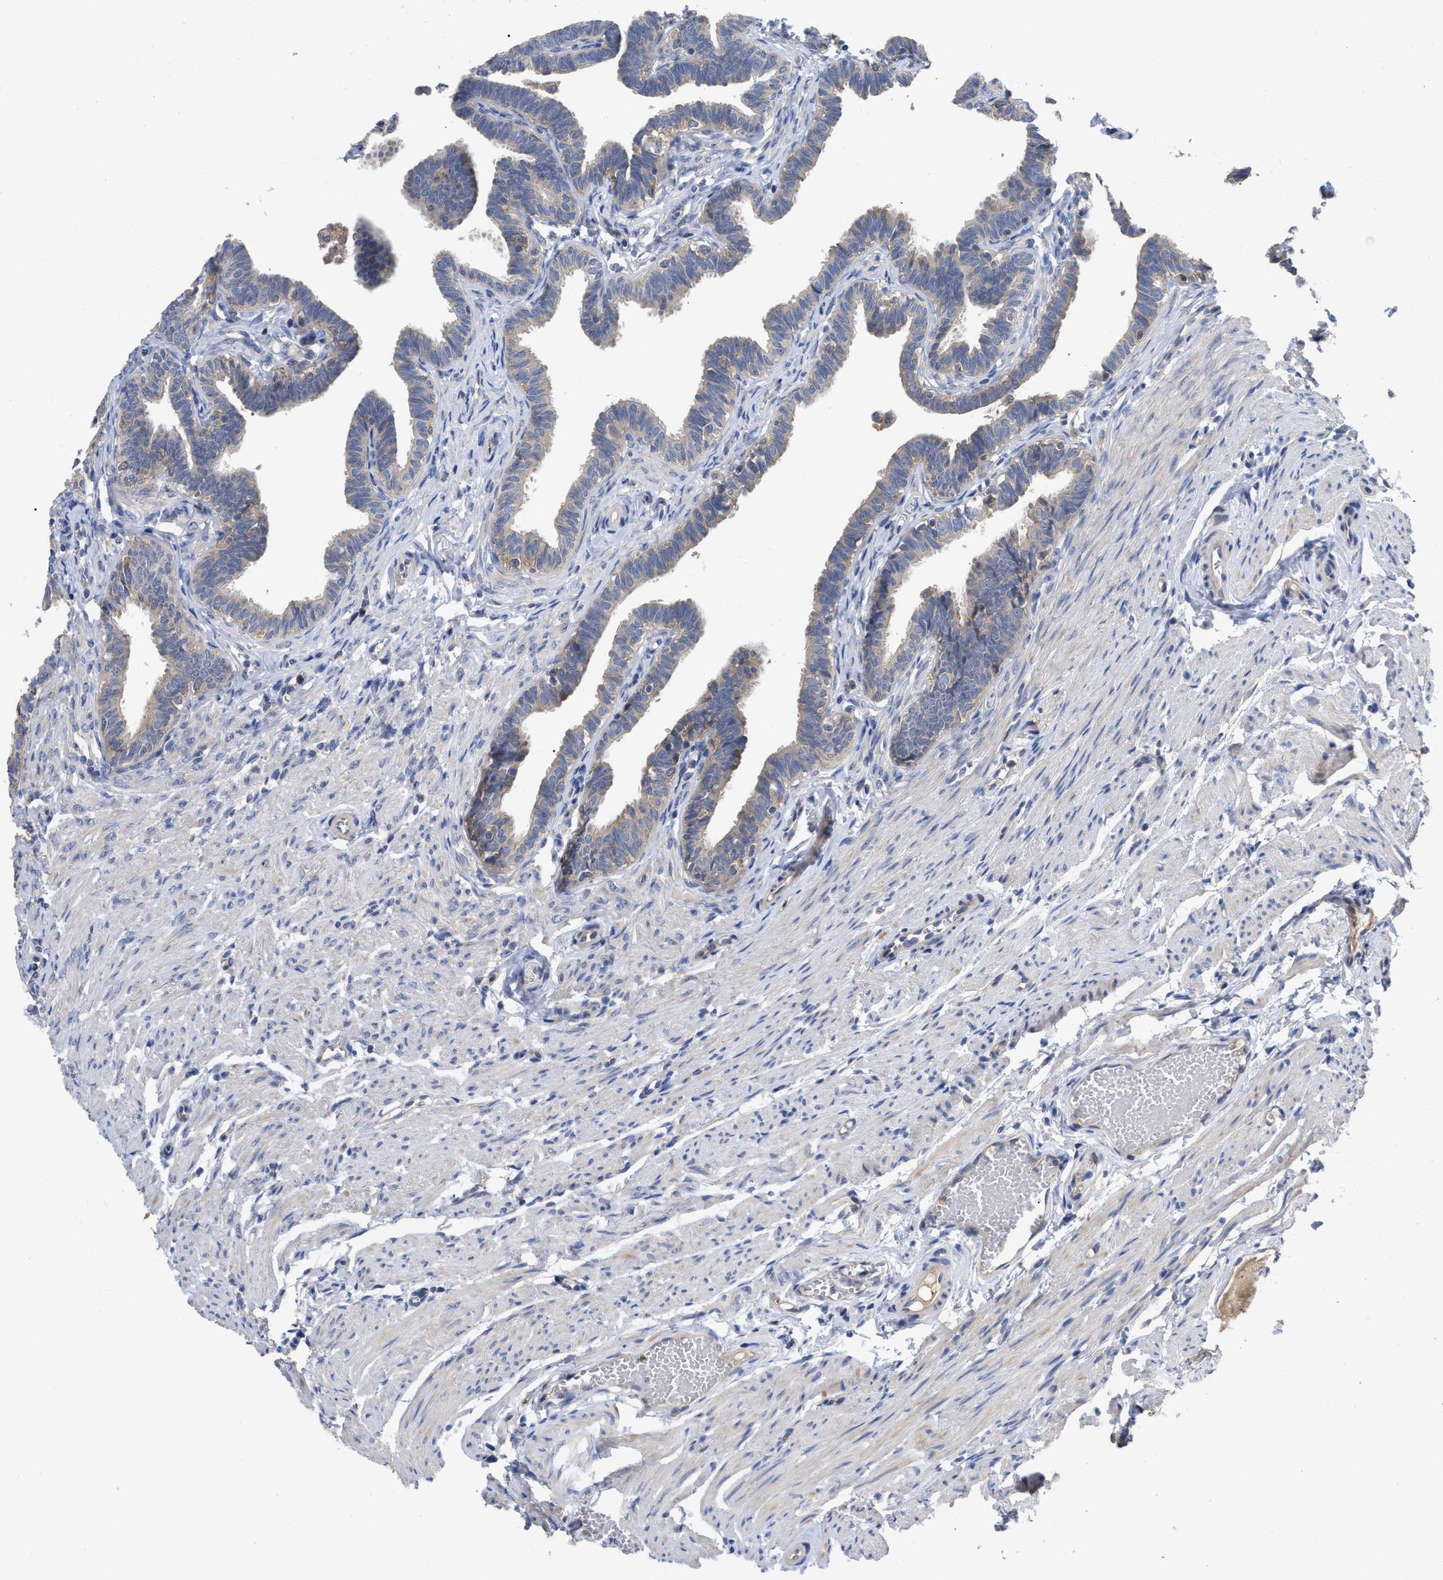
{"staining": {"intensity": "weak", "quantity": "25%-75%", "location": "cytoplasmic/membranous"}, "tissue": "fallopian tube", "cell_type": "Glandular cells", "image_type": "normal", "snomed": [{"axis": "morphology", "description": "Normal tissue, NOS"}, {"axis": "topography", "description": "Fallopian tube"}, {"axis": "topography", "description": "Ovary"}], "caption": "A micrograph of fallopian tube stained for a protein exhibits weak cytoplasmic/membranous brown staining in glandular cells. Using DAB (brown) and hematoxylin (blue) stains, captured at high magnification using brightfield microscopy.", "gene": "RAP1GDS1", "patient": {"sex": "female", "age": 23}}